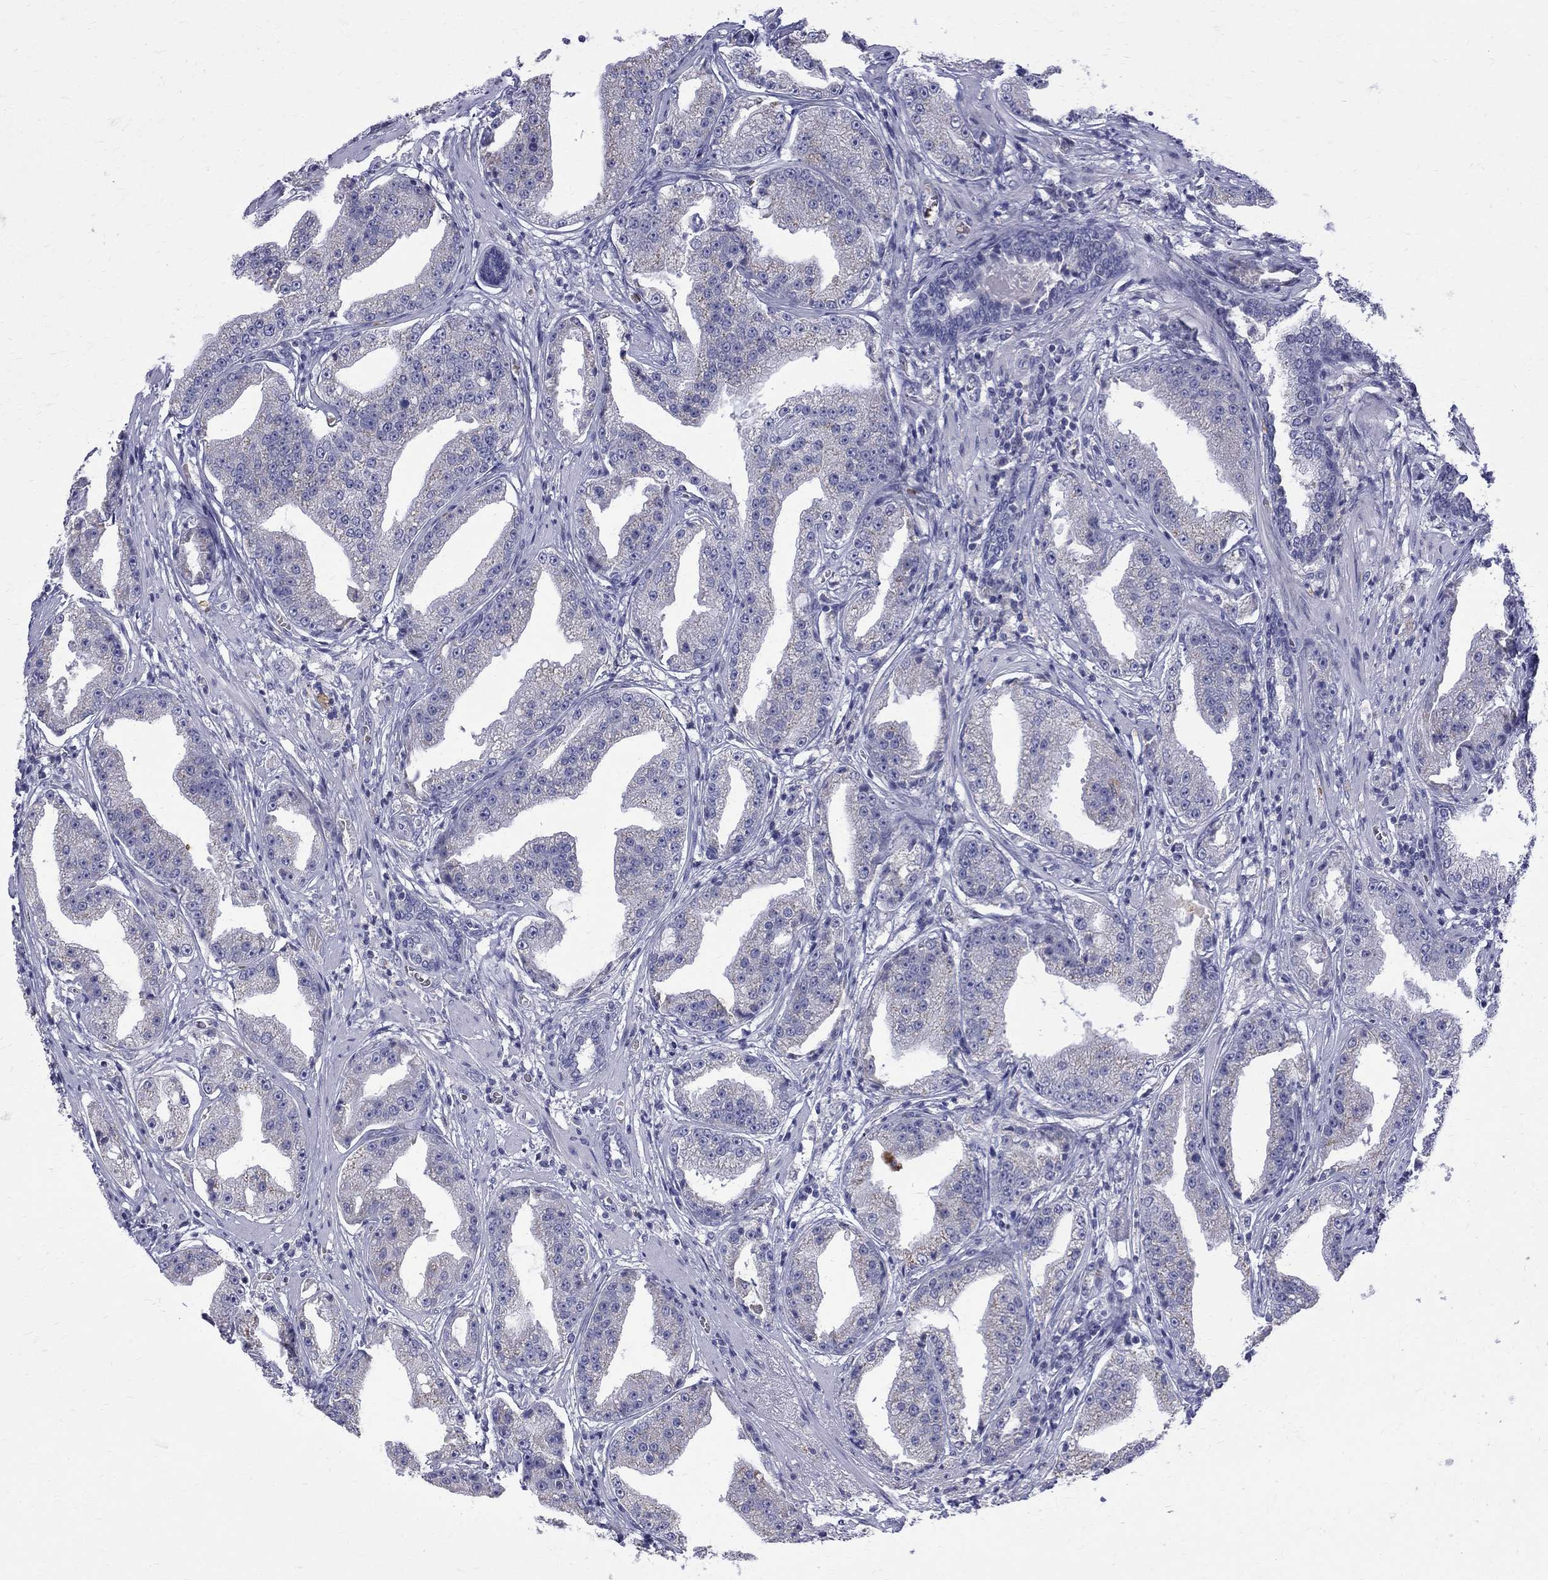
{"staining": {"intensity": "negative", "quantity": "none", "location": "none"}, "tissue": "prostate cancer", "cell_type": "Tumor cells", "image_type": "cancer", "snomed": [{"axis": "morphology", "description": "Adenocarcinoma, Low grade"}, {"axis": "topography", "description": "Prostate"}], "caption": "An immunohistochemistry (IHC) image of low-grade adenocarcinoma (prostate) is shown. There is no staining in tumor cells of low-grade adenocarcinoma (prostate).", "gene": "AGER", "patient": {"sex": "male", "age": 62}}